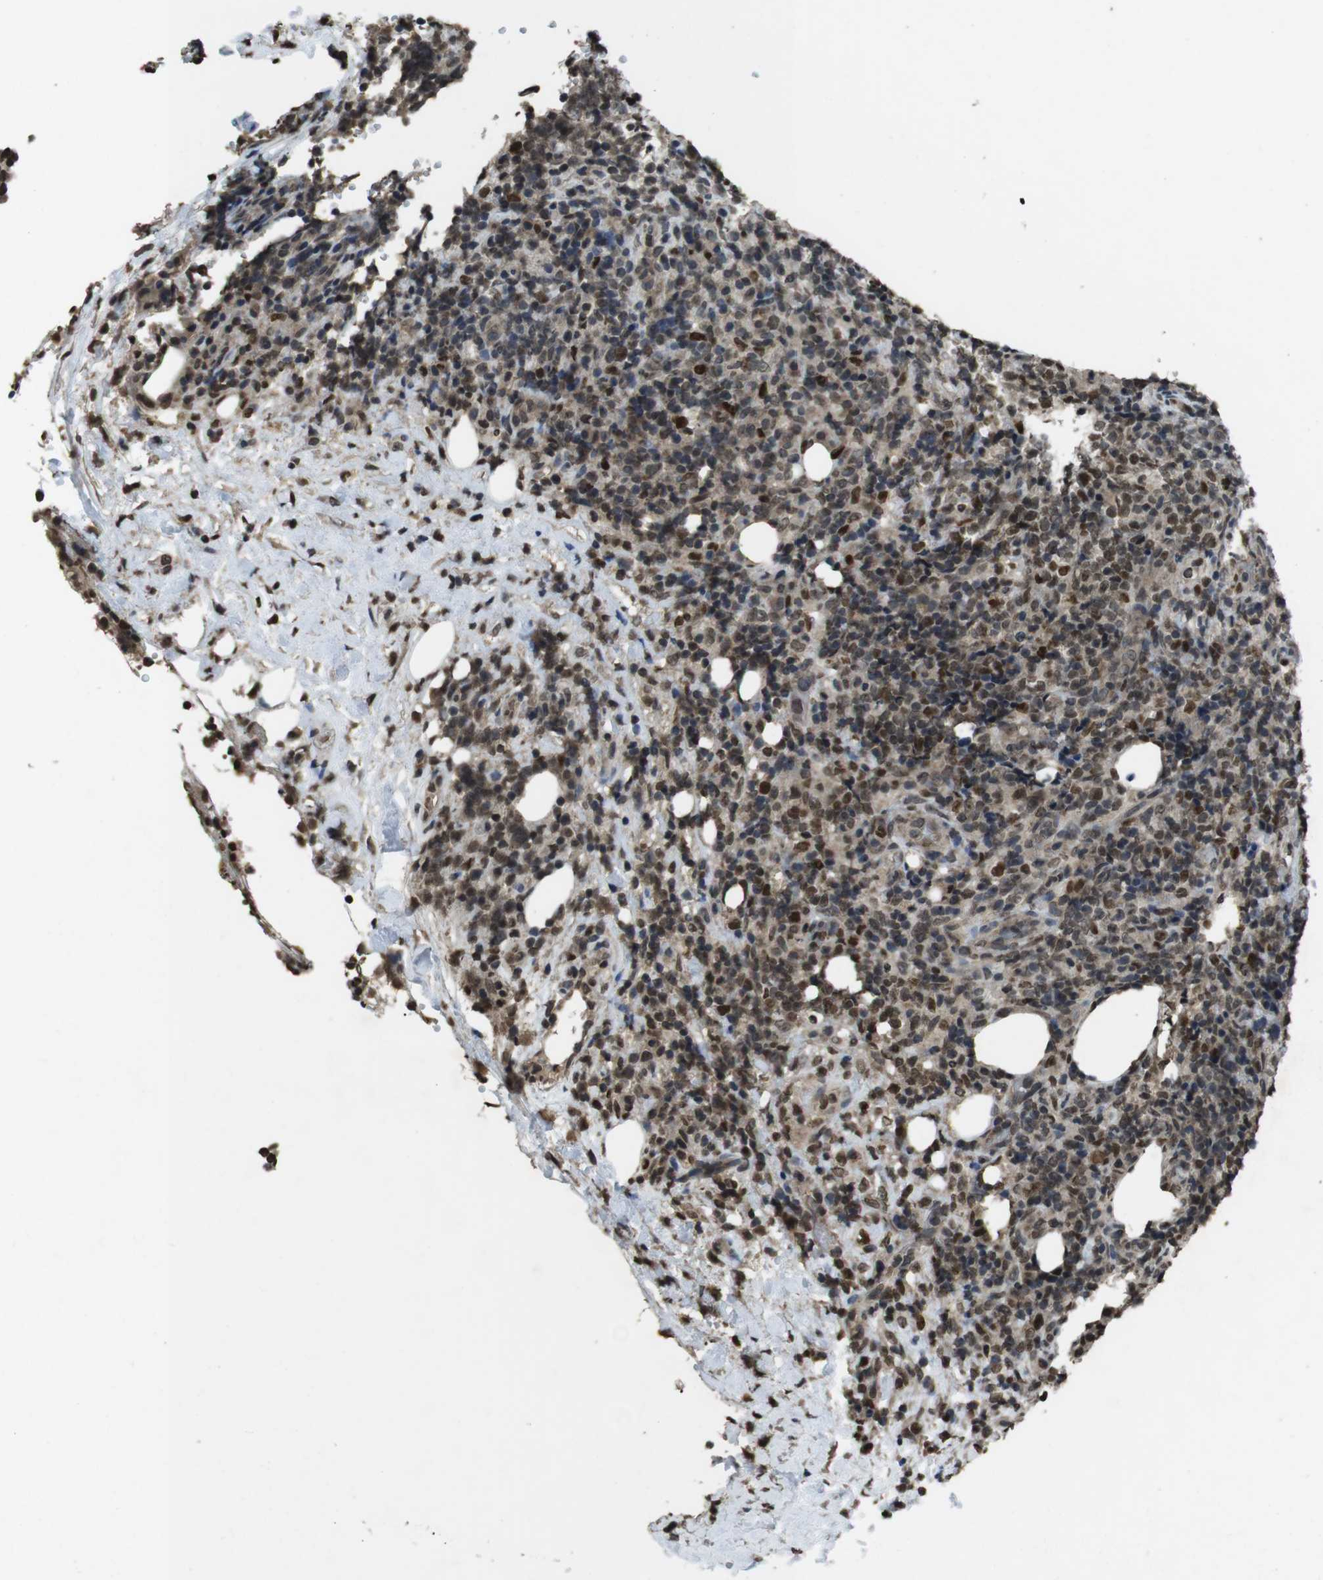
{"staining": {"intensity": "moderate", "quantity": "25%-75%", "location": "nuclear"}, "tissue": "lymphoma", "cell_type": "Tumor cells", "image_type": "cancer", "snomed": [{"axis": "morphology", "description": "Malignant lymphoma, non-Hodgkin's type, High grade"}, {"axis": "topography", "description": "Lymph node"}], "caption": "This photomicrograph demonstrates immunohistochemistry (IHC) staining of human lymphoma, with medium moderate nuclear expression in approximately 25%-75% of tumor cells.", "gene": "MAF", "patient": {"sex": "female", "age": 76}}